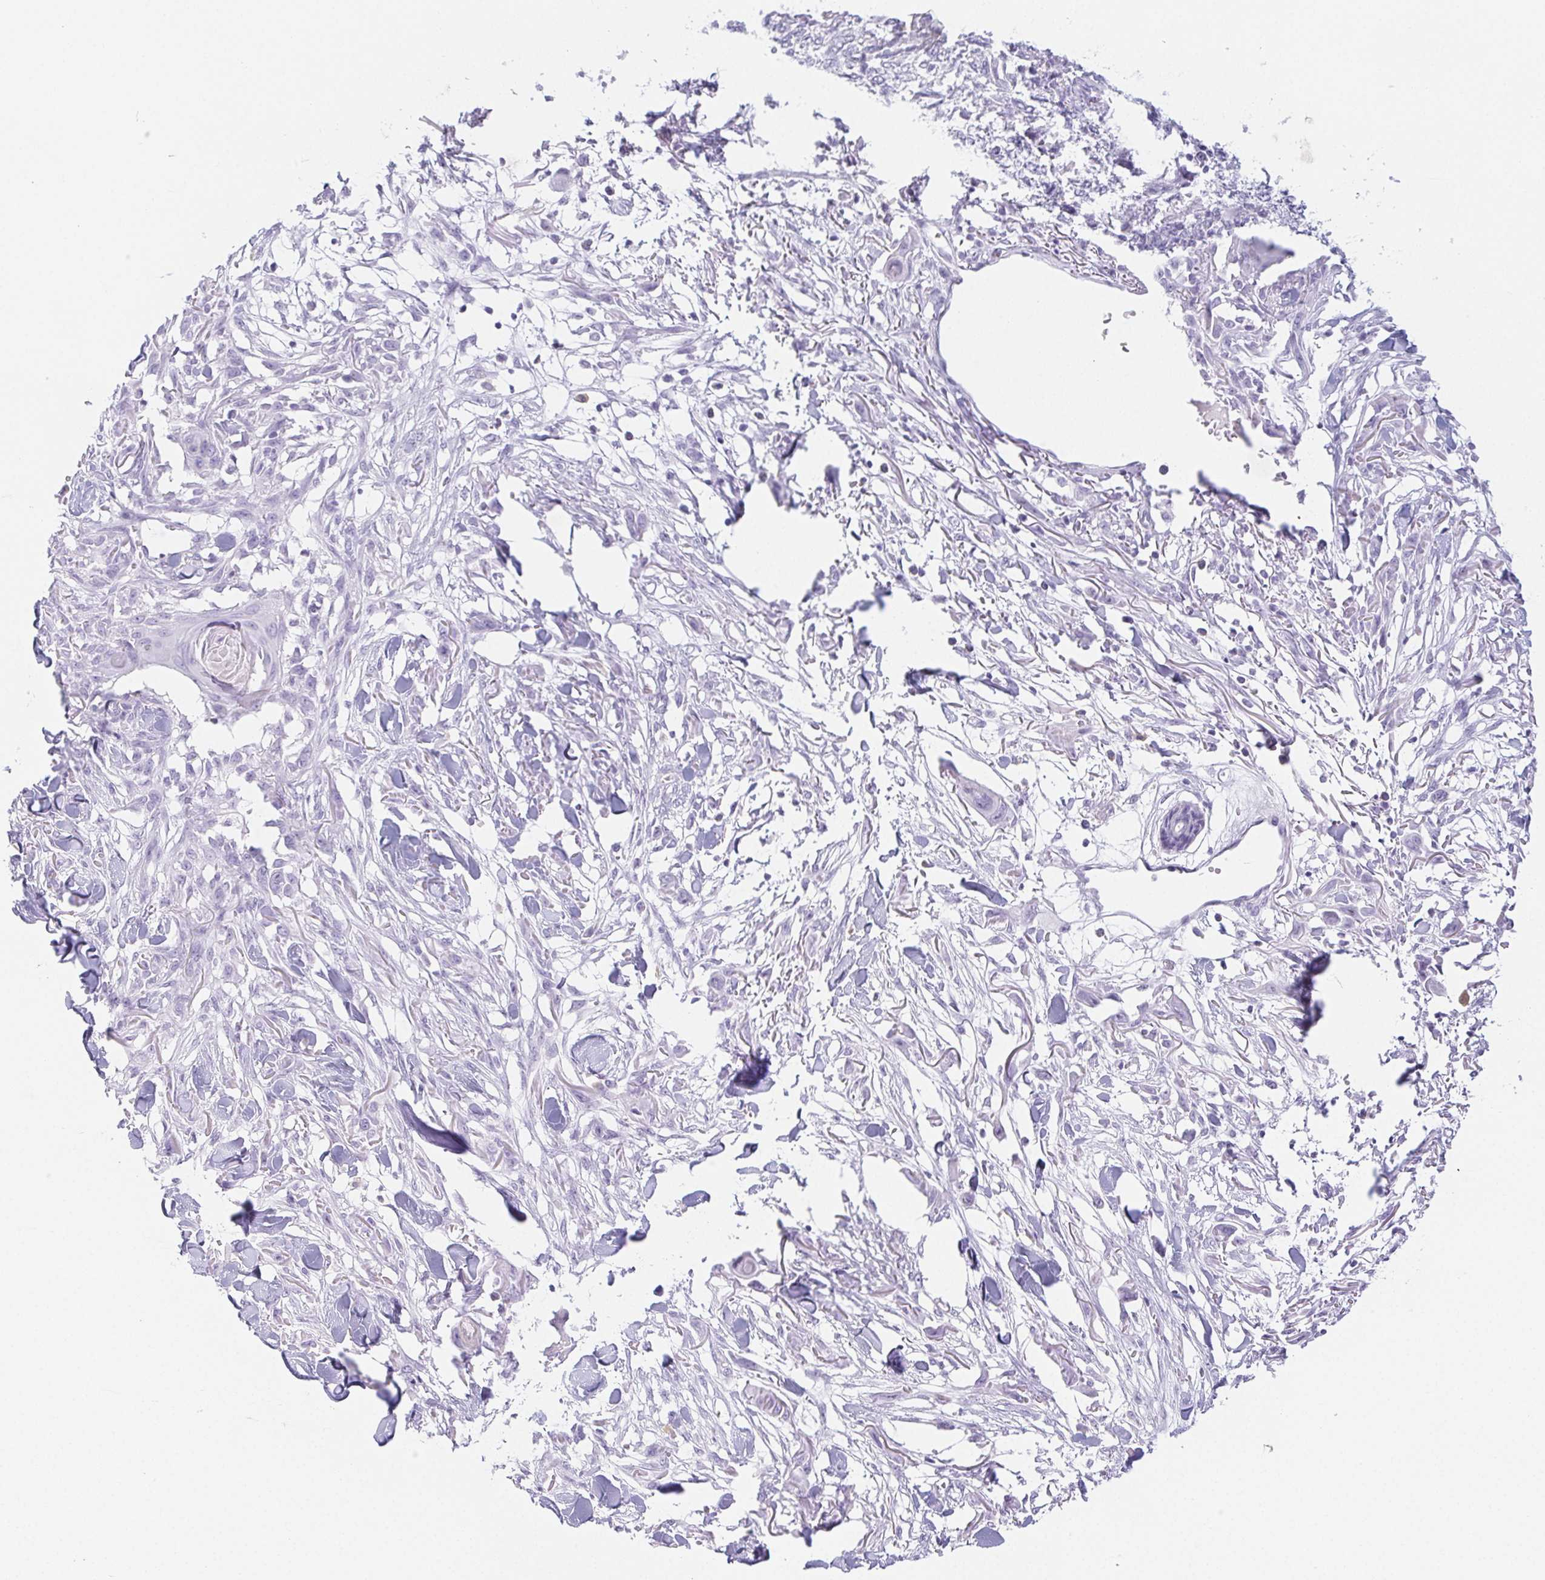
{"staining": {"intensity": "negative", "quantity": "none", "location": "none"}, "tissue": "skin cancer", "cell_type": "Tumor cells", "image_type": "cancer", "snomed": [{"axis": "morphology", "description": "Squamous cell carcinoma, NOS"}, {"axis": "topography", "description": "Skin"}], "caption": "The immunohistochemistry (IHC) image has no significant staining in tumor cells of skin cancer (squamous cell carcinoma) tissue.", "gene": "ST8SIA3", "patient": {"sex": "female", "age": 59}}